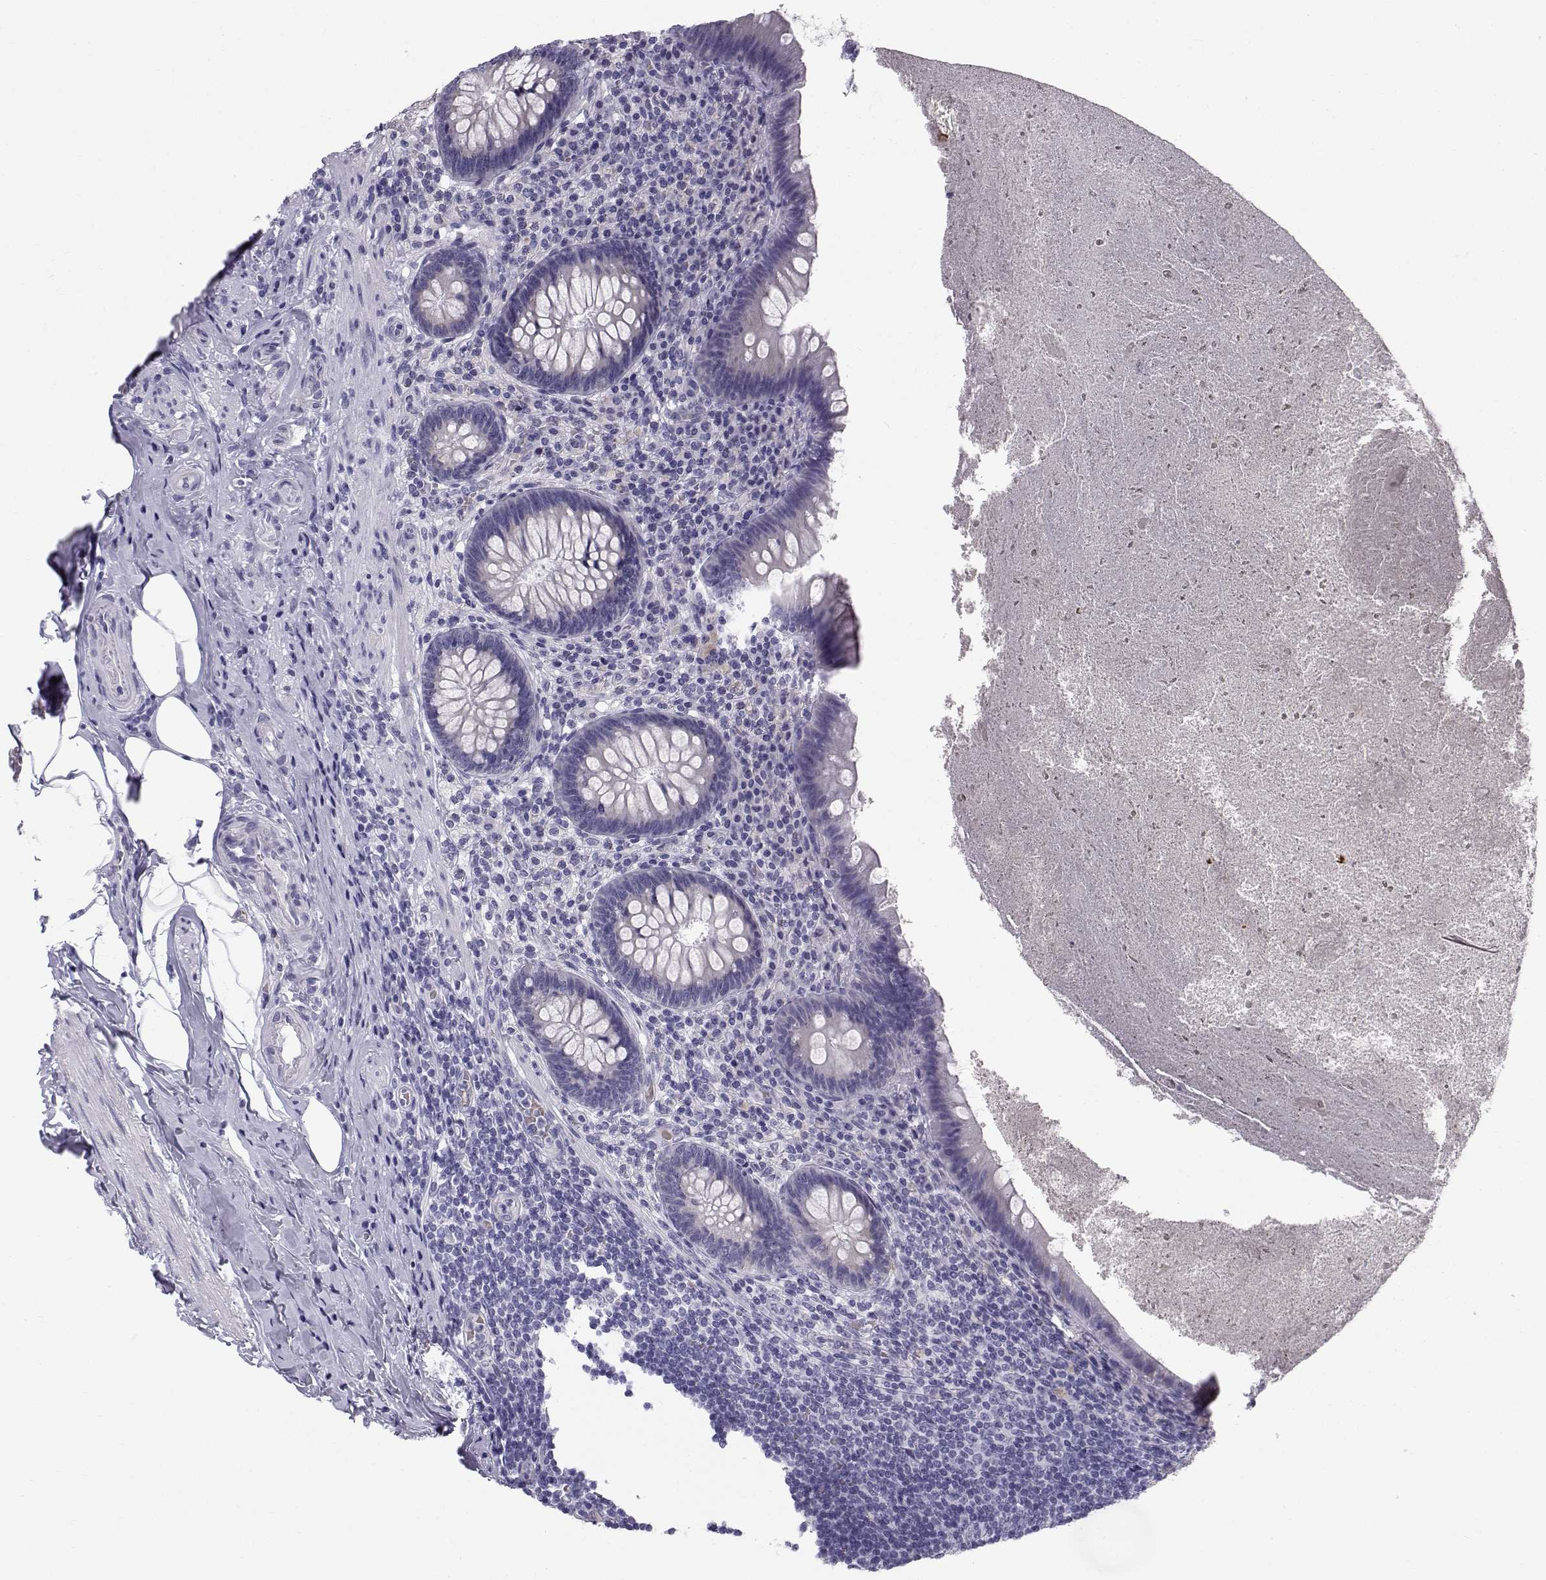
{"staining": {"intensity": "negative", "quantity": "none", "location": "none"}, "tissue": "appendix", "cell_type": "Glandular cells", "image_type": "normal", "snomed": [{"axis": "morphology", "description": "Normal tissue, NOS"}, {"axis": "topography", "description": "Appendix"}], "caption": "An IHC photomicrograph of benign appendix is shown. There is no staining in glandular cells of appendix. (IHC, brightfield microscopy, high magnification).", "gene": "RNASE12", "patient": {"sex": "male", "age": 47}}